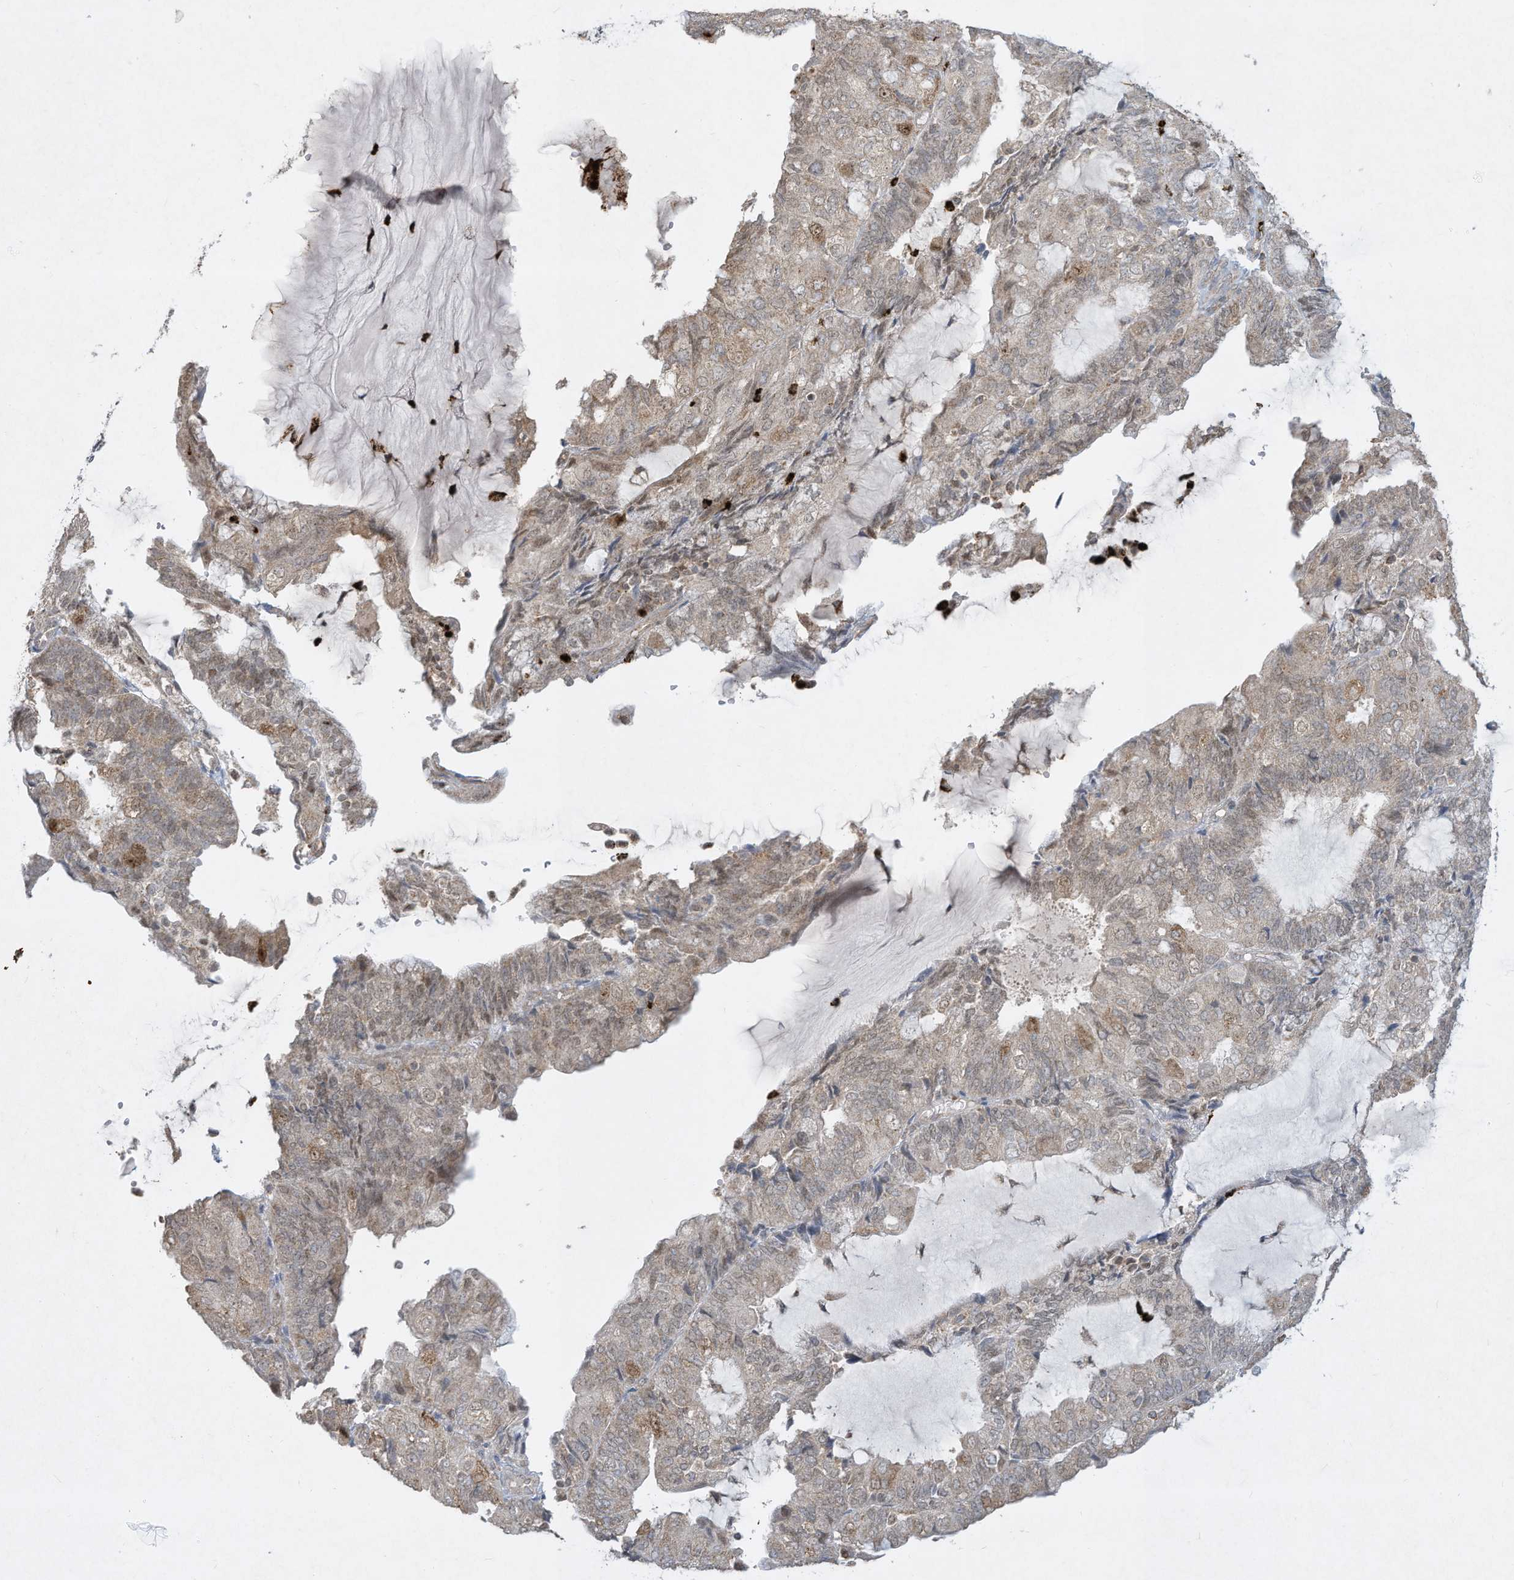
{"staining": {"intensity": "weak", "quantity": ">75%", "location": "cytoplasmic/membranous"}, "tissue": "endometrial cancer", "cell_type": "Tumor cells", "image_type": "cancer", "snomed": [{"axis": "morphology", "description": "Adenocarcinoma, NOS"}, {"axis": "topography", "description": "Endometrium"}], "caption": "Immunohistochemistry staining of endometrial adenocarcinoma, which reveals low levels of weak cytoplasmic/membranous expression in approximately >75% of tumor cells indicating weak cytoplasmic/membranous protein expression. The staining was performed using DAB (3,3'-diaminobenzidine) (brown) for protein detection and nuclei were counterstained in hematoxylin (blue).", "gene": "CHRNA4", "patient": {"sex": "female", "age": 81}}